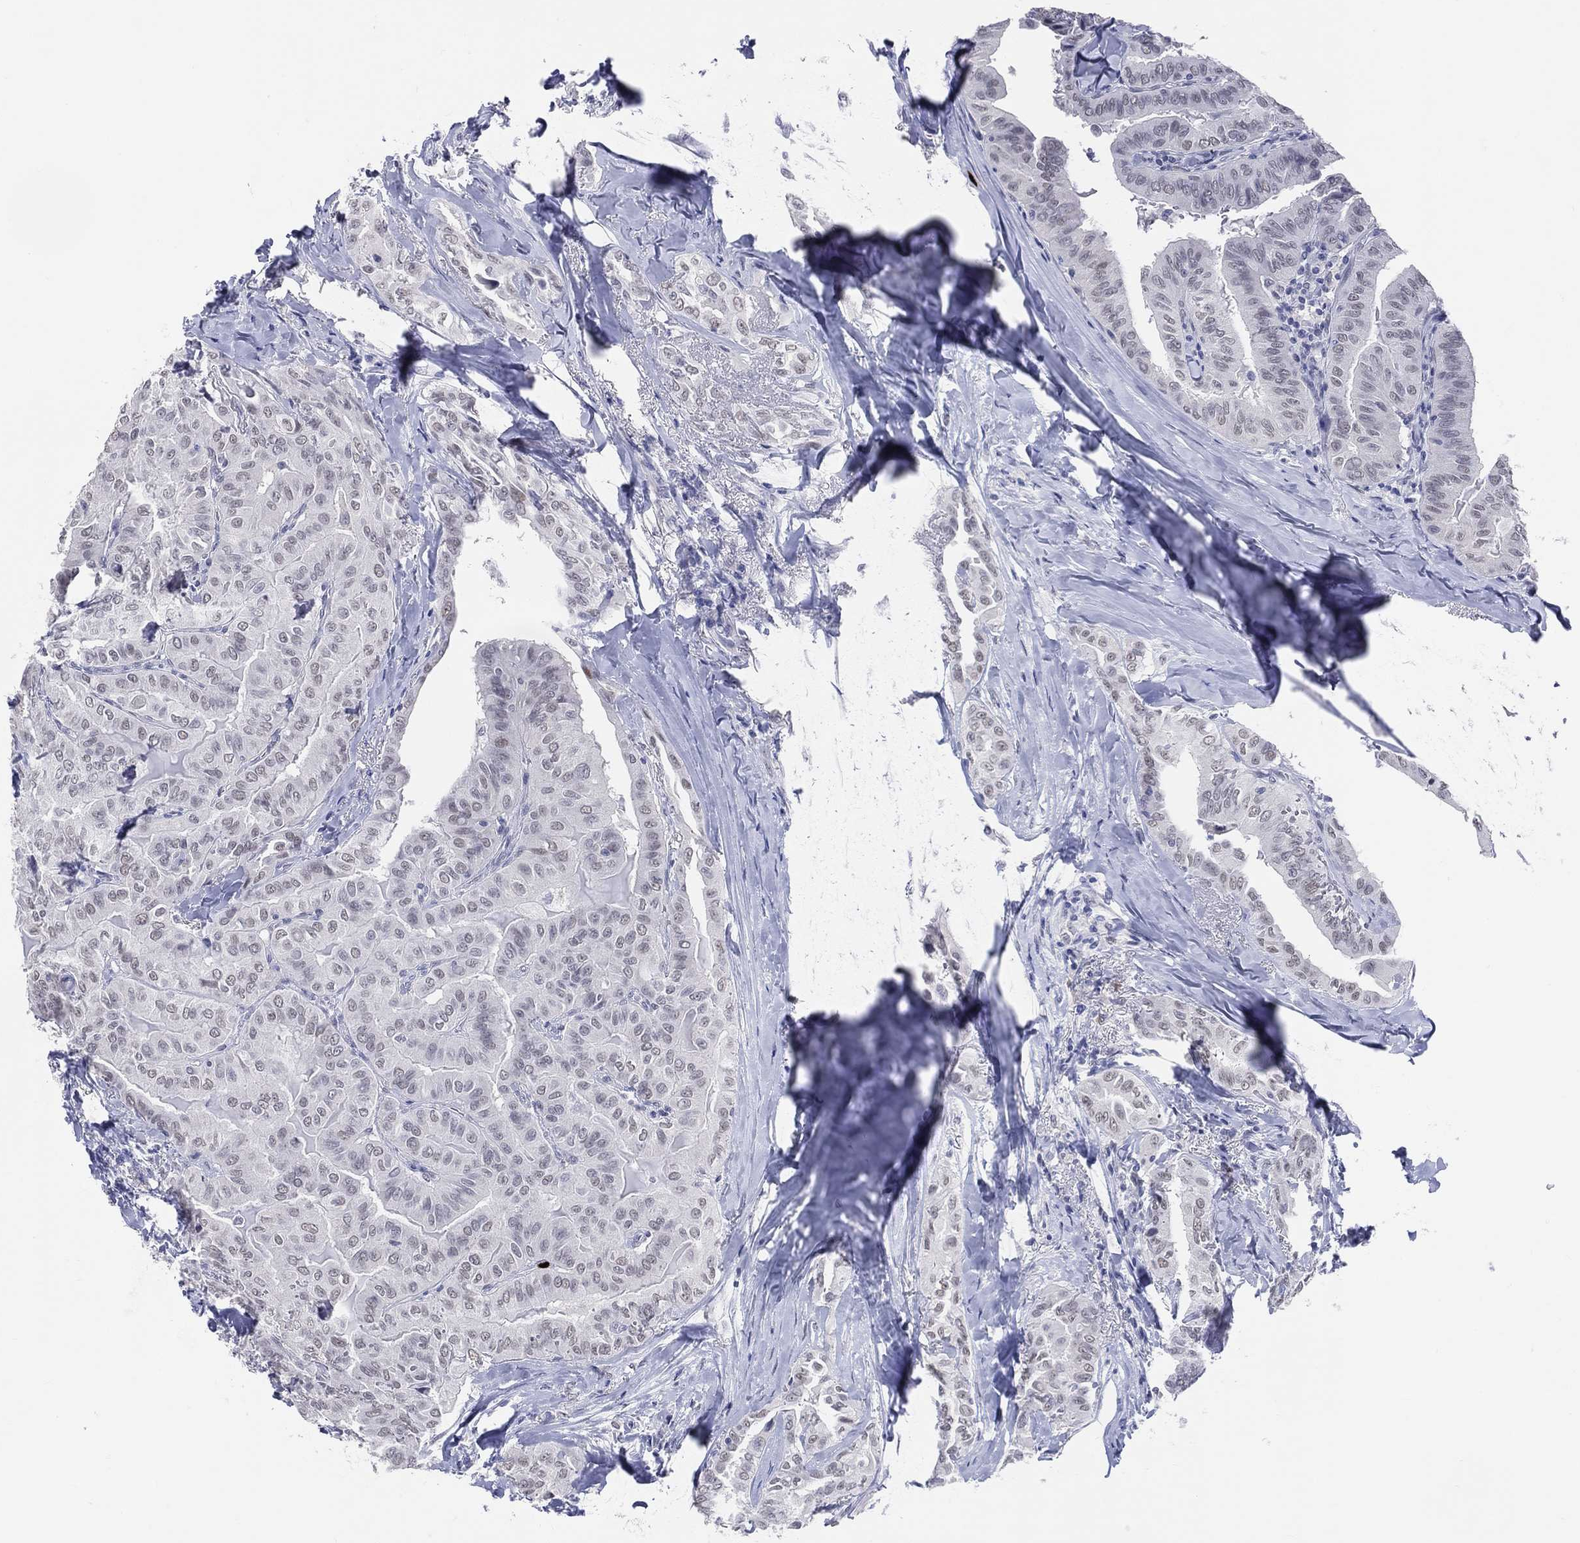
{"staining": {"intensity": "negative", "quantity": "none", "location": "none"}, "tissue": "thyroid cancer", "cell_type": "Tumor cells", "image_type": "cancer", "snomed": [{"axis": "morphology", "description": "Papillary adenocarcinoma, NOS"}, {"axis": "topography", "description": "Thyroid gland"}], "caption": "DAB (3,3'-diaminobenzidine) immunohistochemical staining of thyroid cancer demonstrates no significant expression in tumor cells. The staining was performed using DAB (3,3'-diaminobenzidine) to visualize the protein expression in brown, while the nuclei were stained in blue with hematoxylin (Magnification: 20x).", "gene": "CFAP58", "patient": {"sex": "female", "age": 68}}